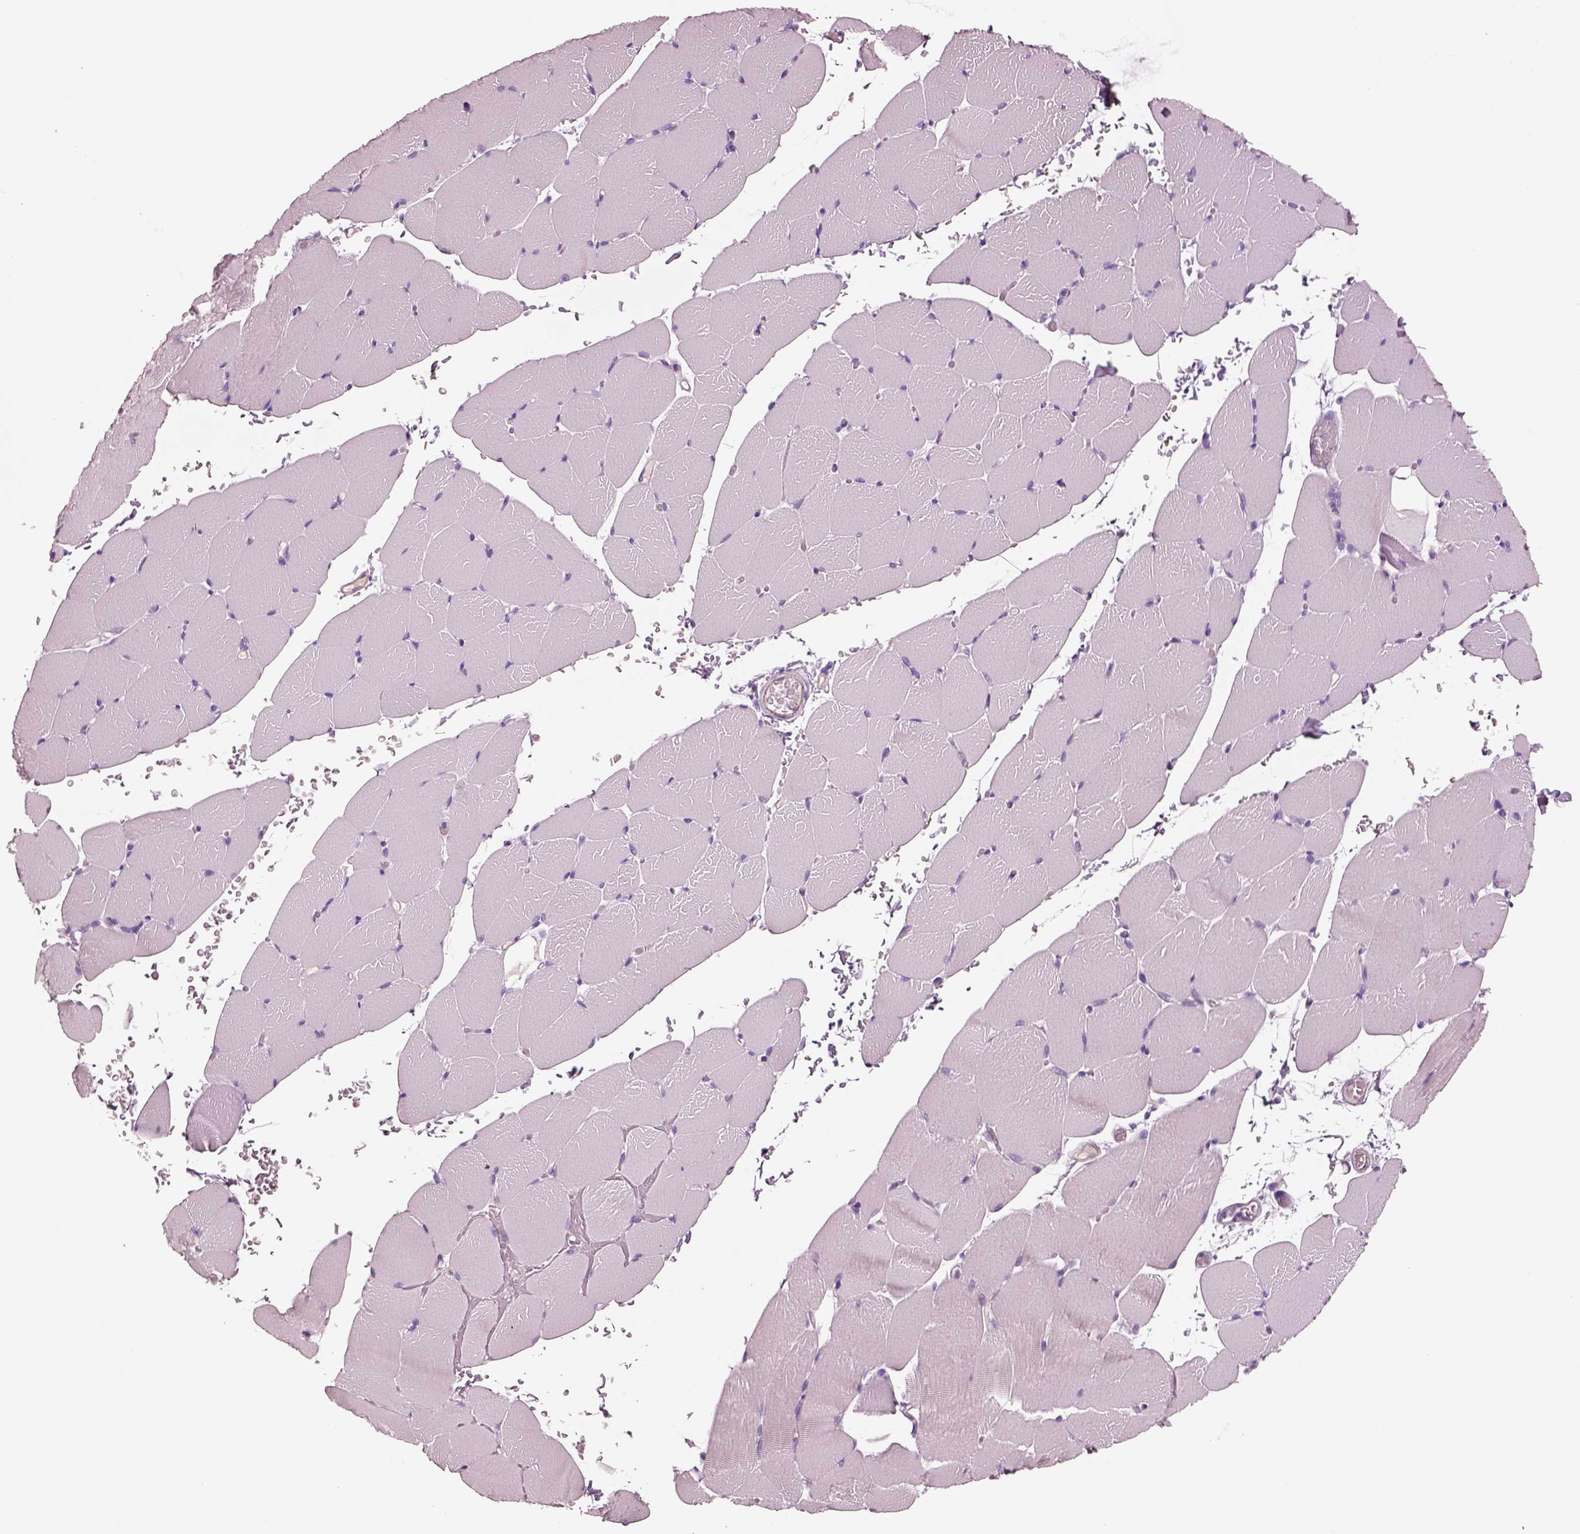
{"staining": {"intensity": "negative", "quantity": "none", "location": "none"}, "tissue": "skeletal muscle", "cell_type": "Myocytes", "image_type": "normal", "snomed": [{"axis": "morphology", "description": "Normal tissue, NOS"}, {"axis": "topography", "description": "Skeletal muscle"}], "caption": "This micrograph is of benign skeletal muscle stained with immunohistochemistry (IHC) to label a protein in brown with the nuclei are counter-stained blue. There is no positivity in myocytes. (DAB (3,3'-diaminobenzidine) immunohistochemistry, high magnification).", "gene": "IGLL1", "patient": {"sex": "female", "age": 37}}